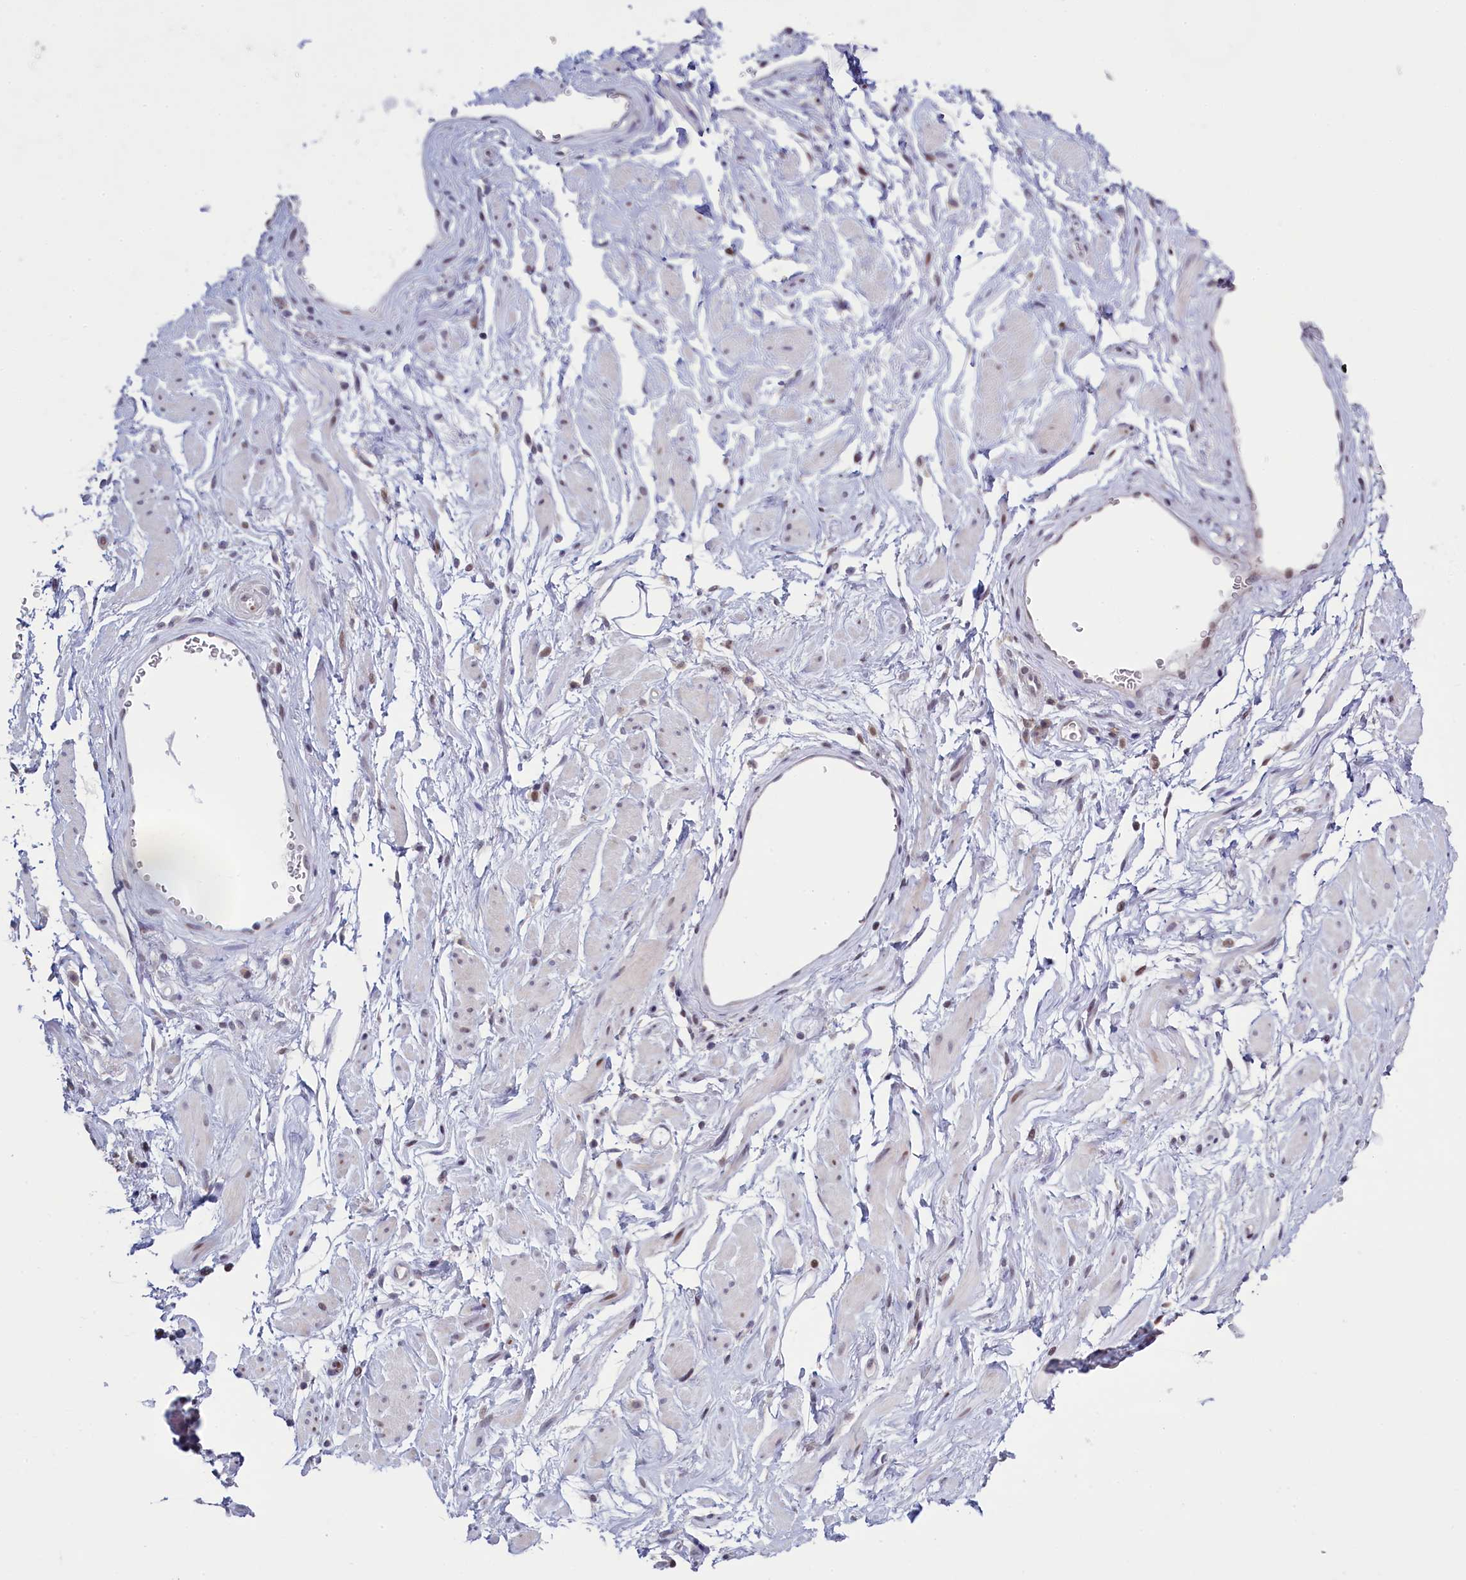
{"staining": {"intensity": "negative", "quantity": "none", "location": "none"}, "tissue": "adipose tissue", "cell_type": "Adipocytes", "image_type": "normal", "snomed": [{"axis": "morphology", "description": "Normal tissue, NOS"}, {"axis": "morphology", "description": "Adenocarcinoma, NOS"}, {"axis": "topography", "description": "Rectum"}, {"axis": "topography", "description": "Vagina"}, {"axis": "topography", "description": "Peripheral nerve tissue"}], "caption": "IHC photomicrograph of benign human adipose tissue stained for a protein (brown), which displays no expression in adipocytes.", "gene": "ATF7IP2", "patient": {"sex": "female", "age": 71}}